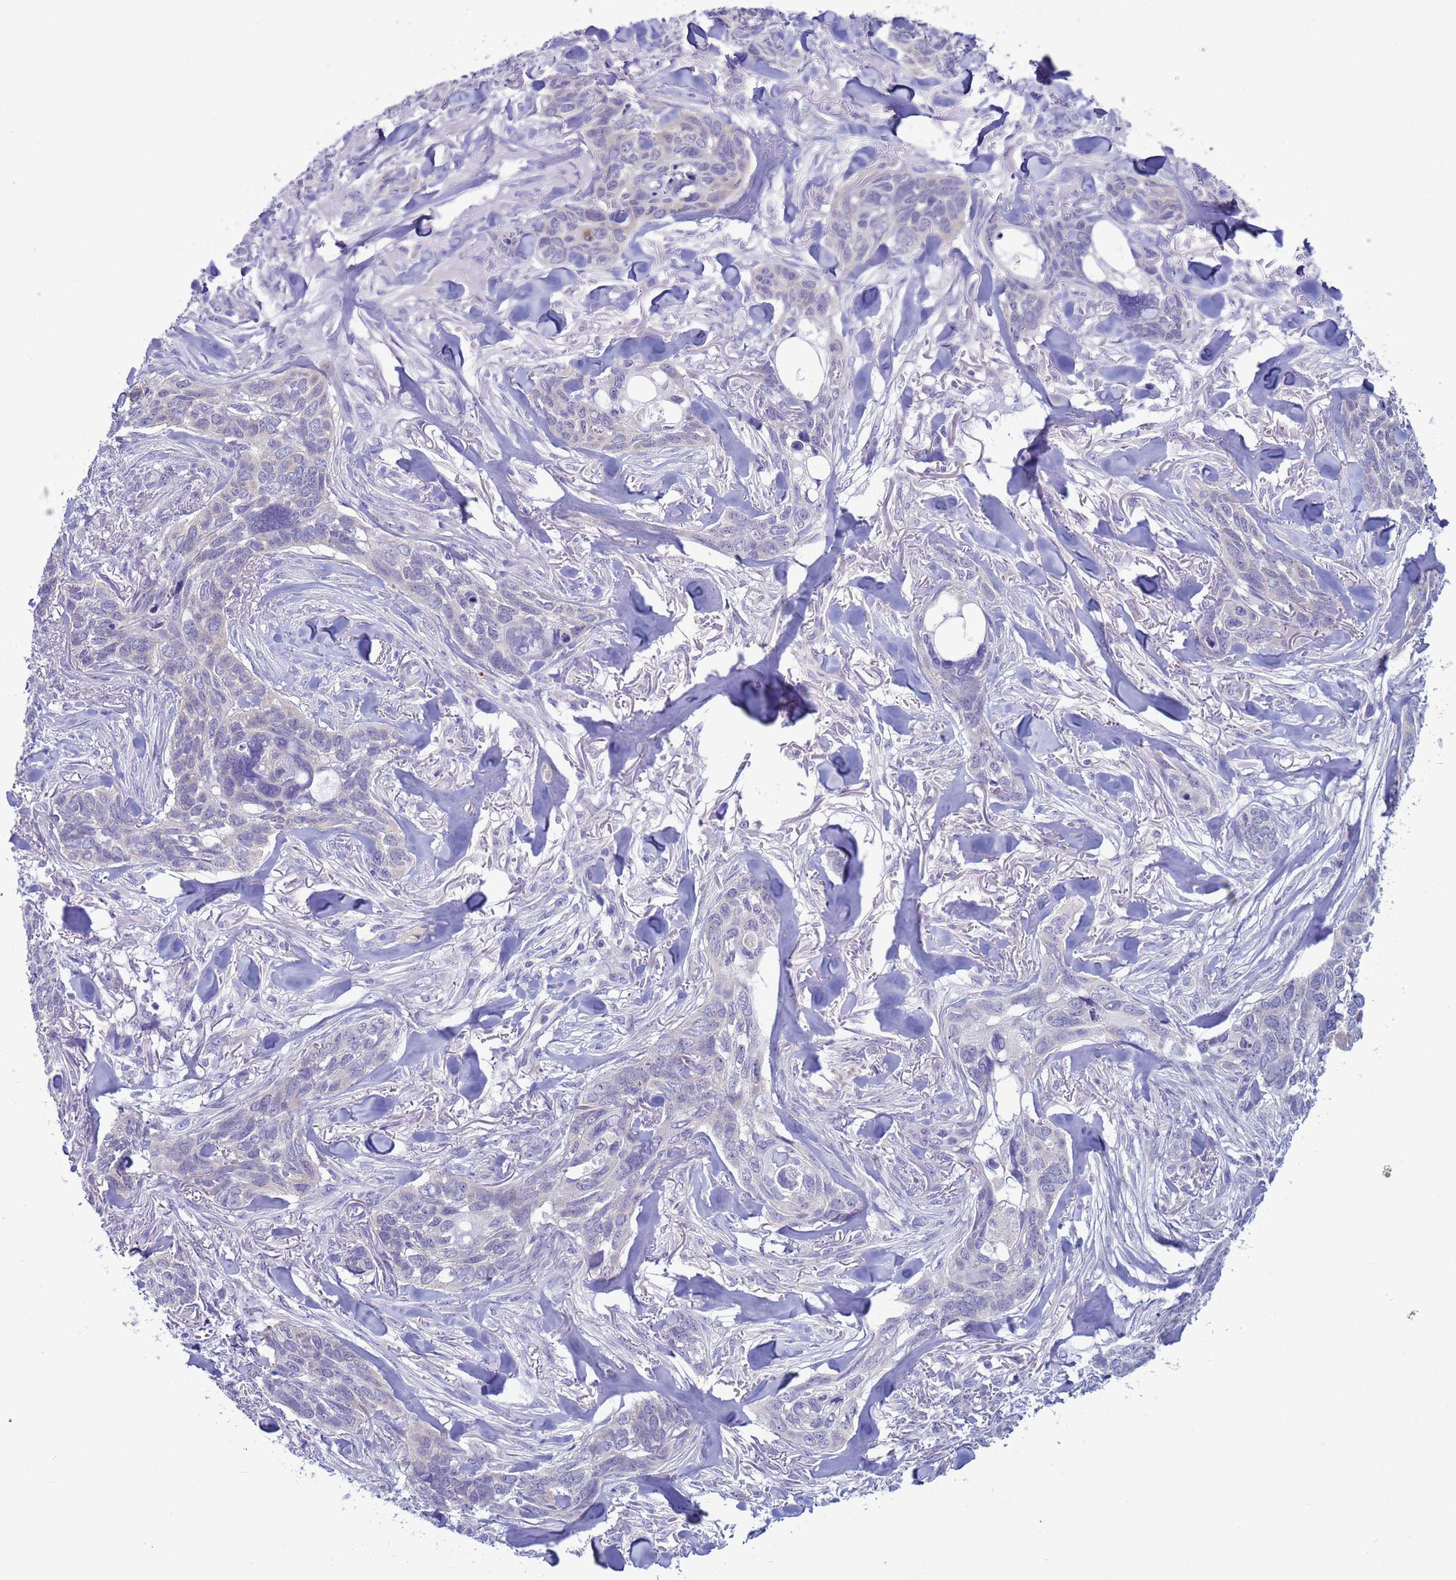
{"staining": {"intensity": "negative", "quantity": "none", "location": "none"}, "tissue": "skin cancer", "cell_type": "Tumor cells", "image_type": "cancer", "snomed": [{"axis": "morphology", "description": "Basal cell carcinoma"}, {"axis": "topography", "description": "Skin"}], "caption": "A high-resolution micrograph shows immunohistochemistry (IHC) staining of skin cancer, which exhibits no significant staining in tumor cells.", "gene": "ABHD17B", "patient": {"sex": "male", "age": 86}}